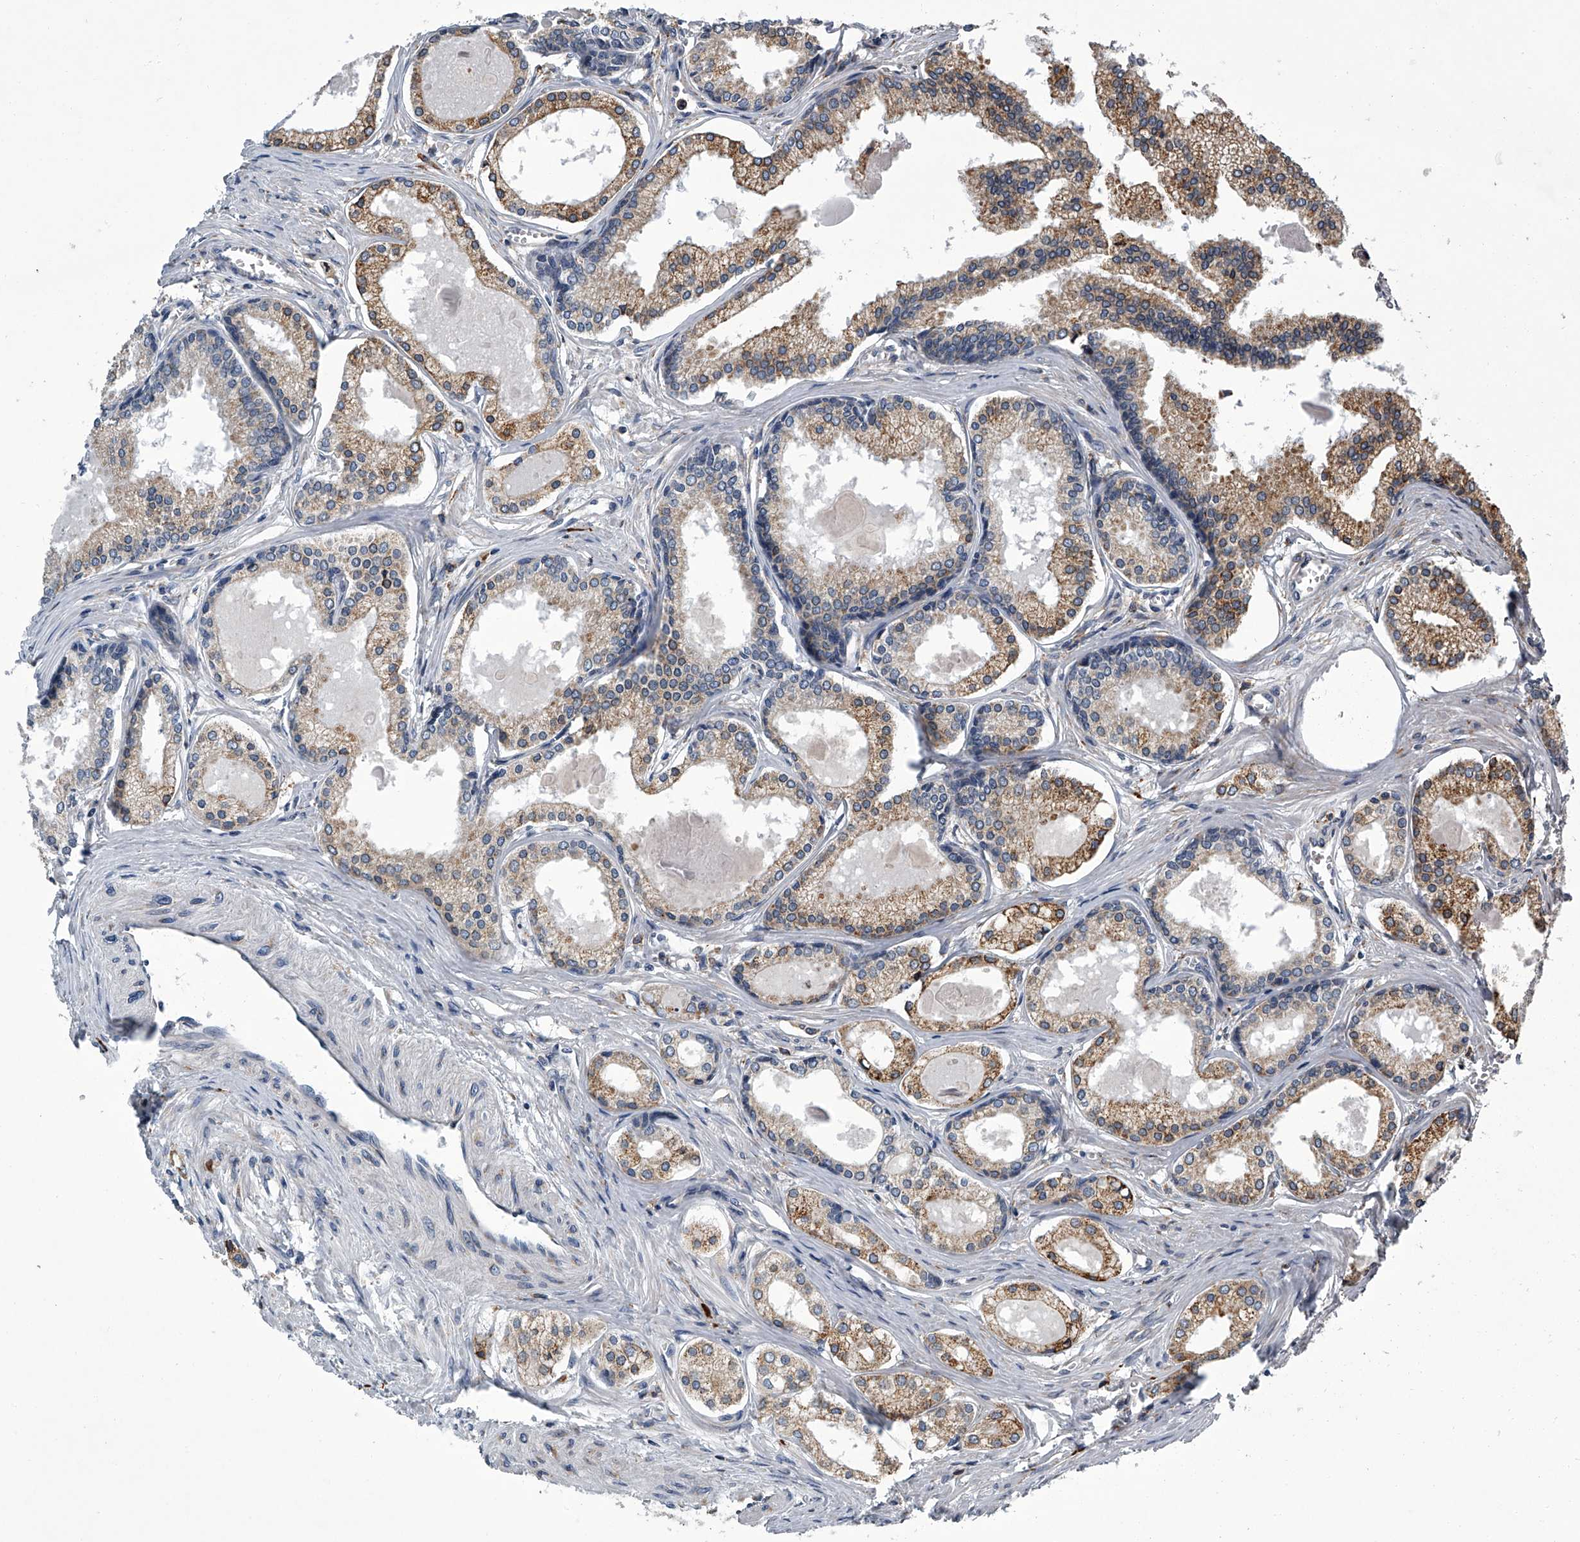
{"staining": {"intensity": "moderate", "quantity": ">75%", "location": "cytoplasmic/membranous"}, "tissue": "prostate cancer", "cell_type": "Tumor cells", "image_type": "cancer", "snomed": [{"axis": "morphology", "description": "Adenocarcinoma, High grade"}, {"axis": "topography", "description": "Prostate"}], "caption": "High-magnification brightfield microscopy of prostate high-grade adenocarcinoma stained with DAB (3,3'-diaminobenzidine) (brown) and counterstained with hematoxylin (blue). tumor cells exhibit moderate cytoplasmic/membranous expression is appreciated in approximately>75% of cells.", "gene": "TMEM63C", "patient": {"sex": "male", "age": 68}}